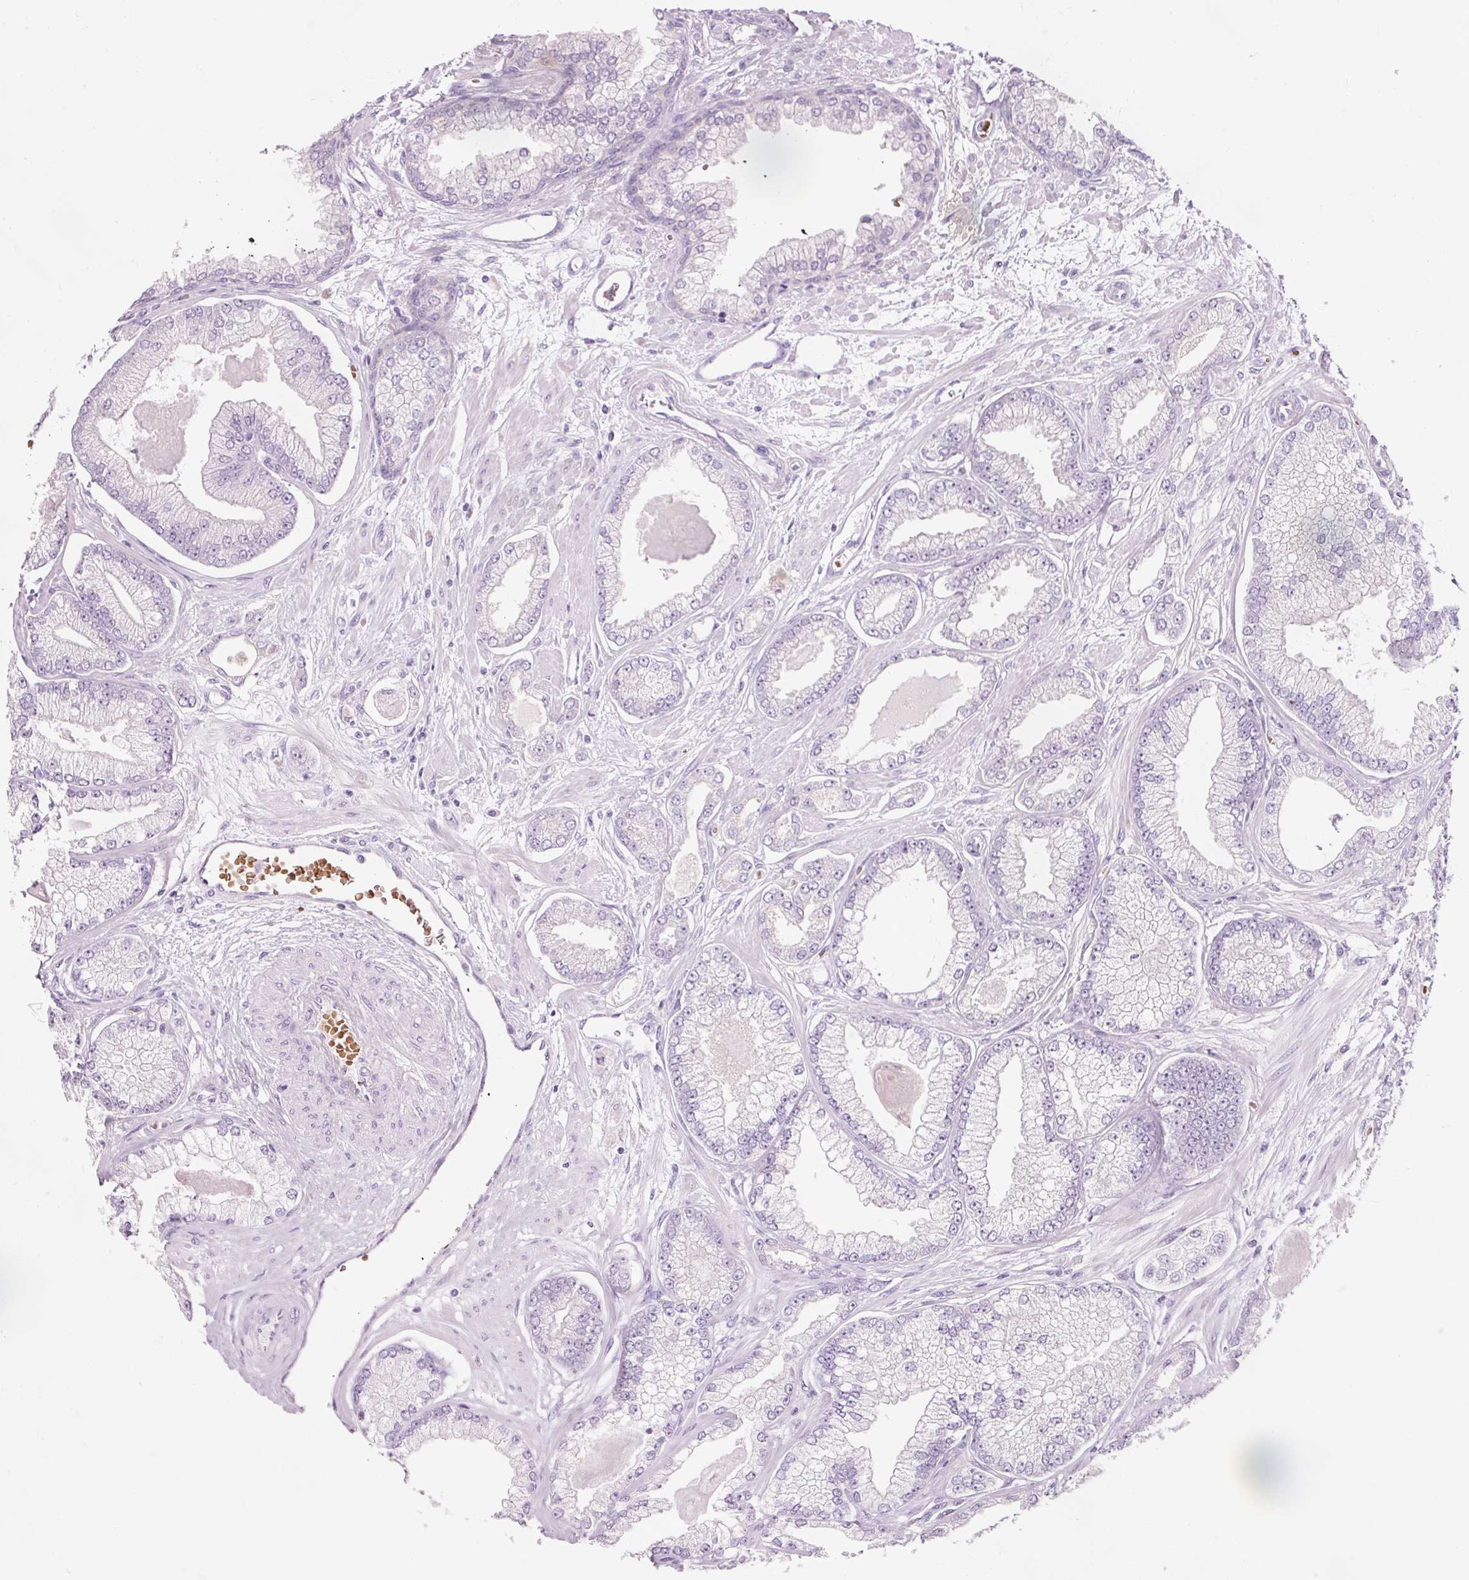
{"staining": {"intensity": "negative", "quantity": "none", "location": "none"}, "tissue": "prostate cancer", "cell_type": "Tumor cells", "image_type": "cancer", "snomed": [{"axis": "morphology", "description": "Adenocarcinoma, Low grade"}, {"axis": "topography", "description": "Prostate"}], "caption": "Prostate cancer was stained to show a protein in brown. There is no significant expression in tumor cells. (DAB (3,3'-diaminobenzidine) immunohistochemistry (IHC) with hematoxylin counter stain).", "gene": "DHRS11", "patient": {"sex": "male", "age": 64}}